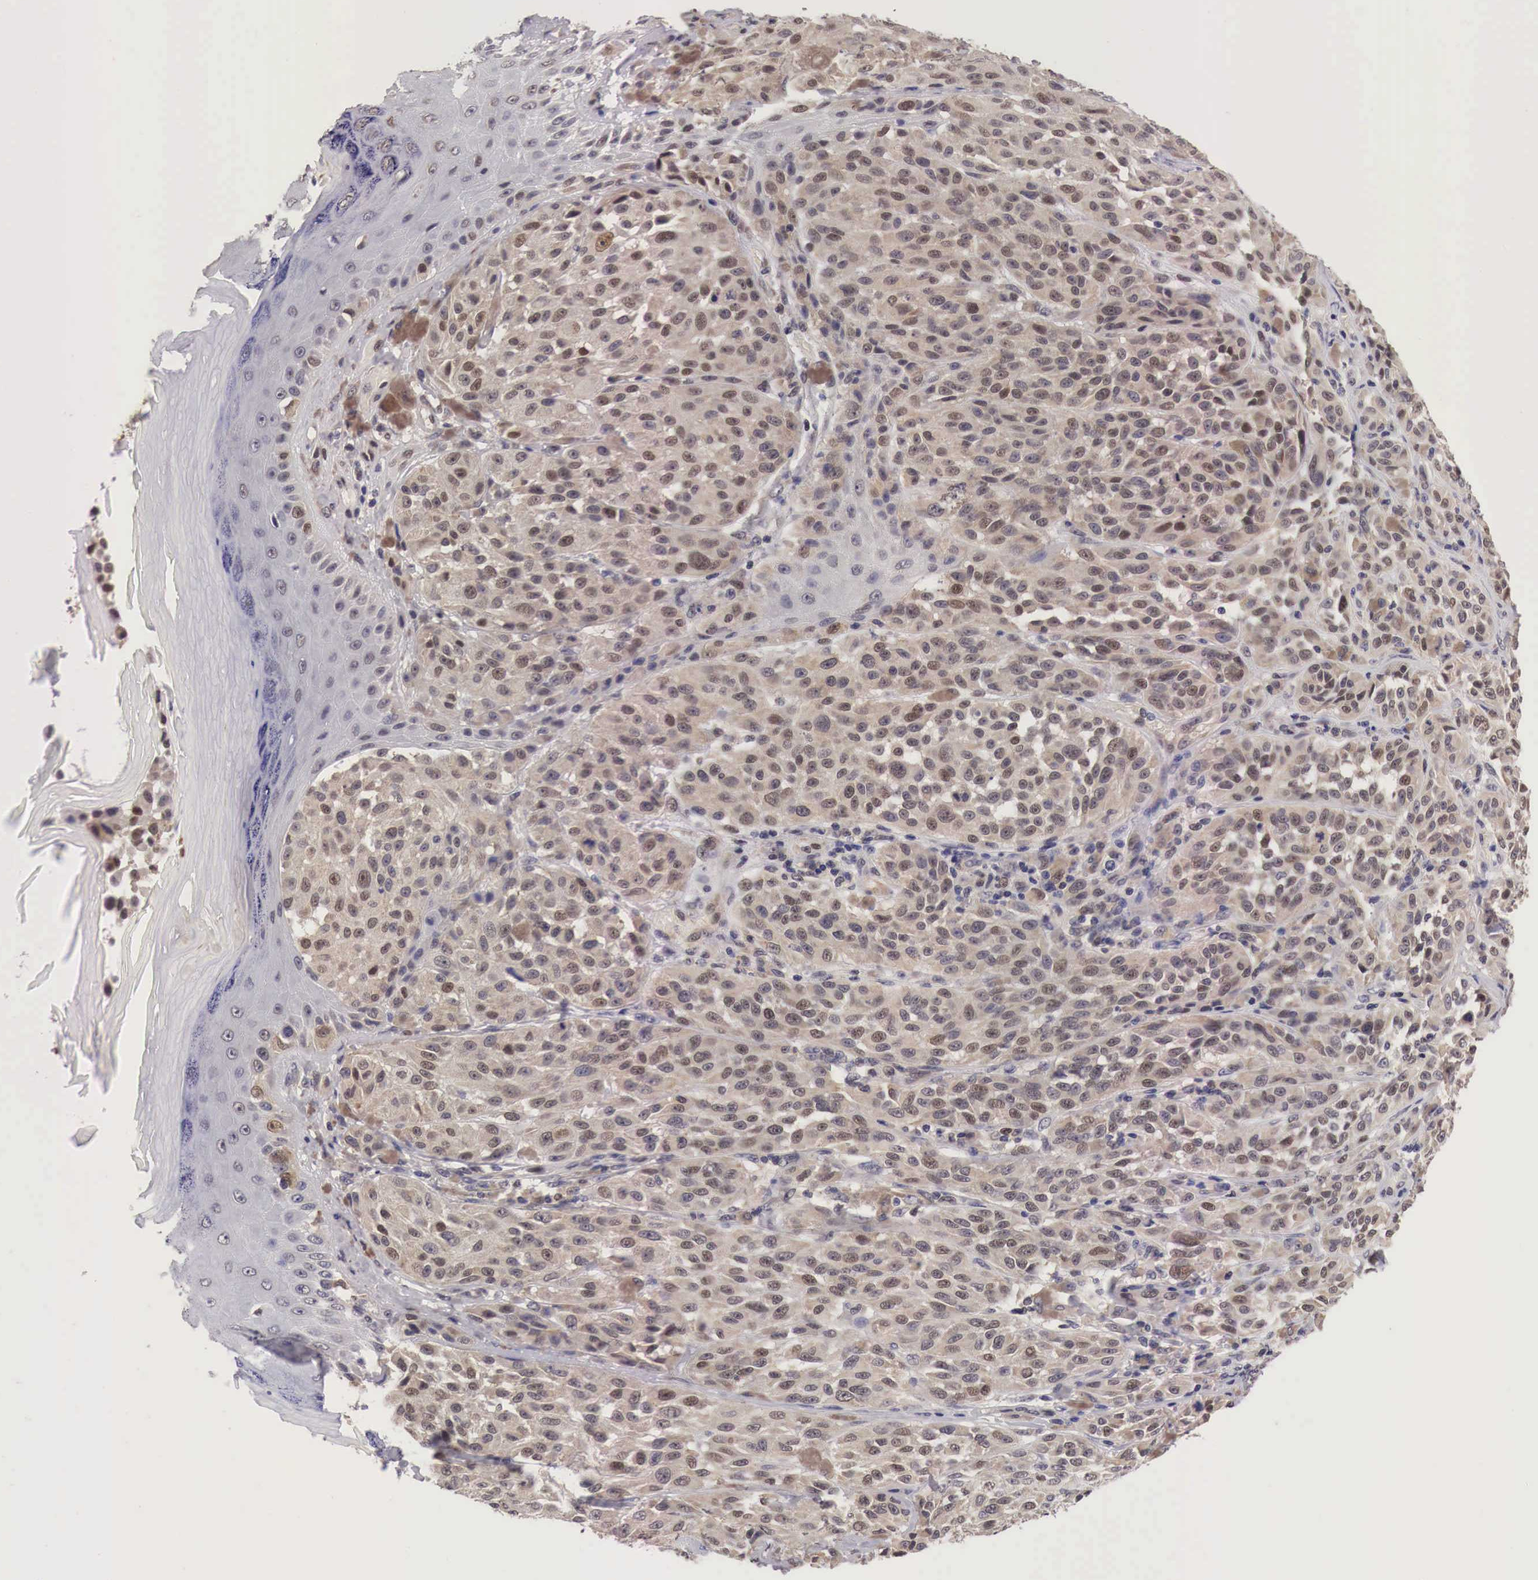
{"staining": {"intensity": "moderate", "quantity": ">75%", "location": "cytoplasmic/membranous,nuclear"}, "tissue": "melanoma", "cell_type": "Tumor cells", "image_type": "cancer", "snomed": [{"axis": "morphology", "description": "Malignant melanoma, NOS"}, {"axis": "topography", "description": "Skin"}], "caption": "This is an image of immunohistochemistry staining of malignant melanoma, which shows moderate staining in the cytoplasmic/membranous and nuclear of tumor cells.", "gene": "PABIR2", "patient": {"sex": "male", "age": 44}}